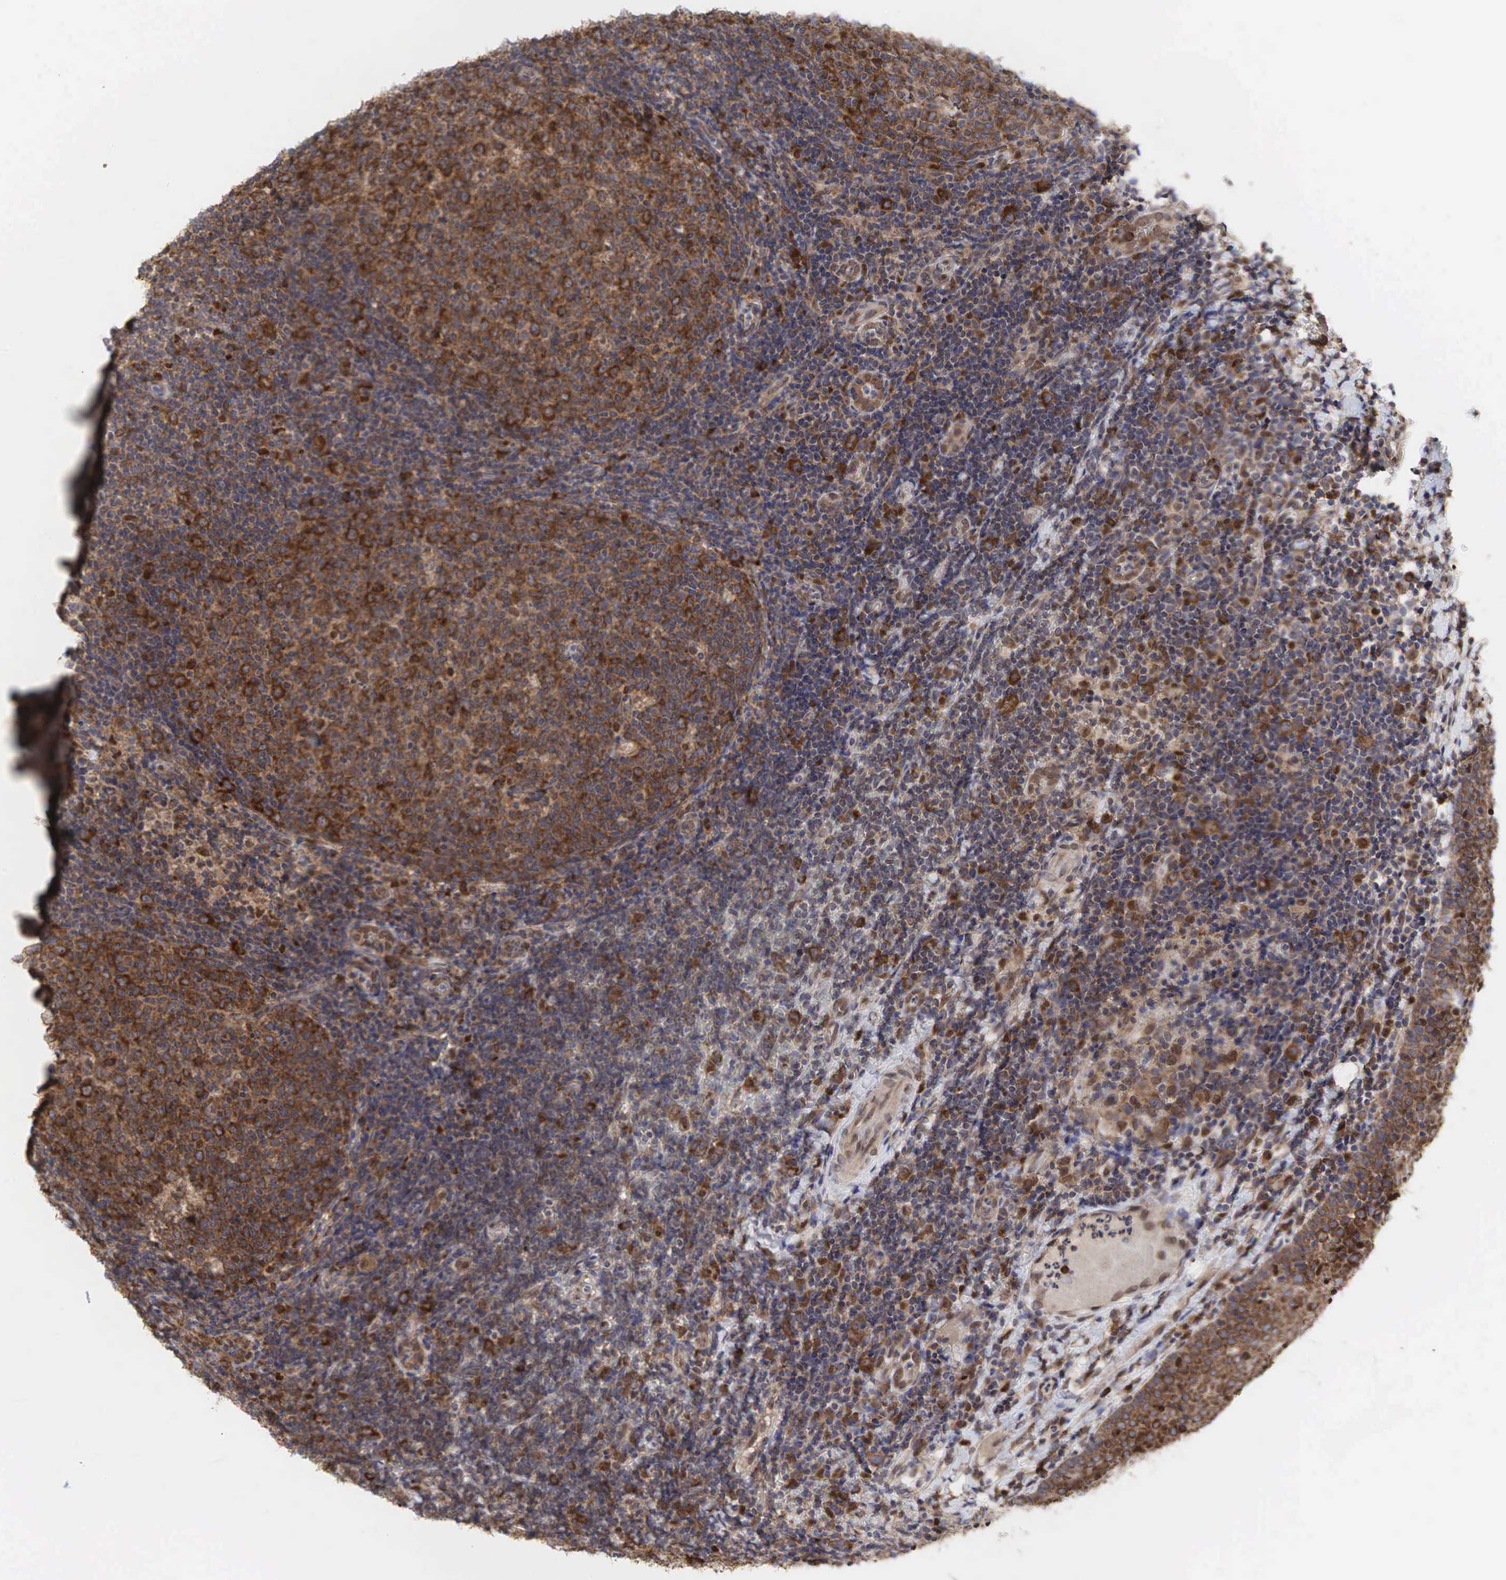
{"staining": {"intensity": "moderate", "quantity": ">75%", "location": "cytoplasmic/membranous"}, "tissue": "tonsil", "cell_type": "Germinal center cells", "image_type": "normal", "snomed": [{"axis": "morphology", "description": "Normal tissue, NOS"}, {"axis": "topography", "description": "Tonsil"}], "caption": "Brown immunohistochemical staining in benign tonsil shows moderate cytoplasmic/membranous expression in about >75% of germinal center cells.", "gene": "PABPC5", "patient": {"sex": "female", "age": 3}}